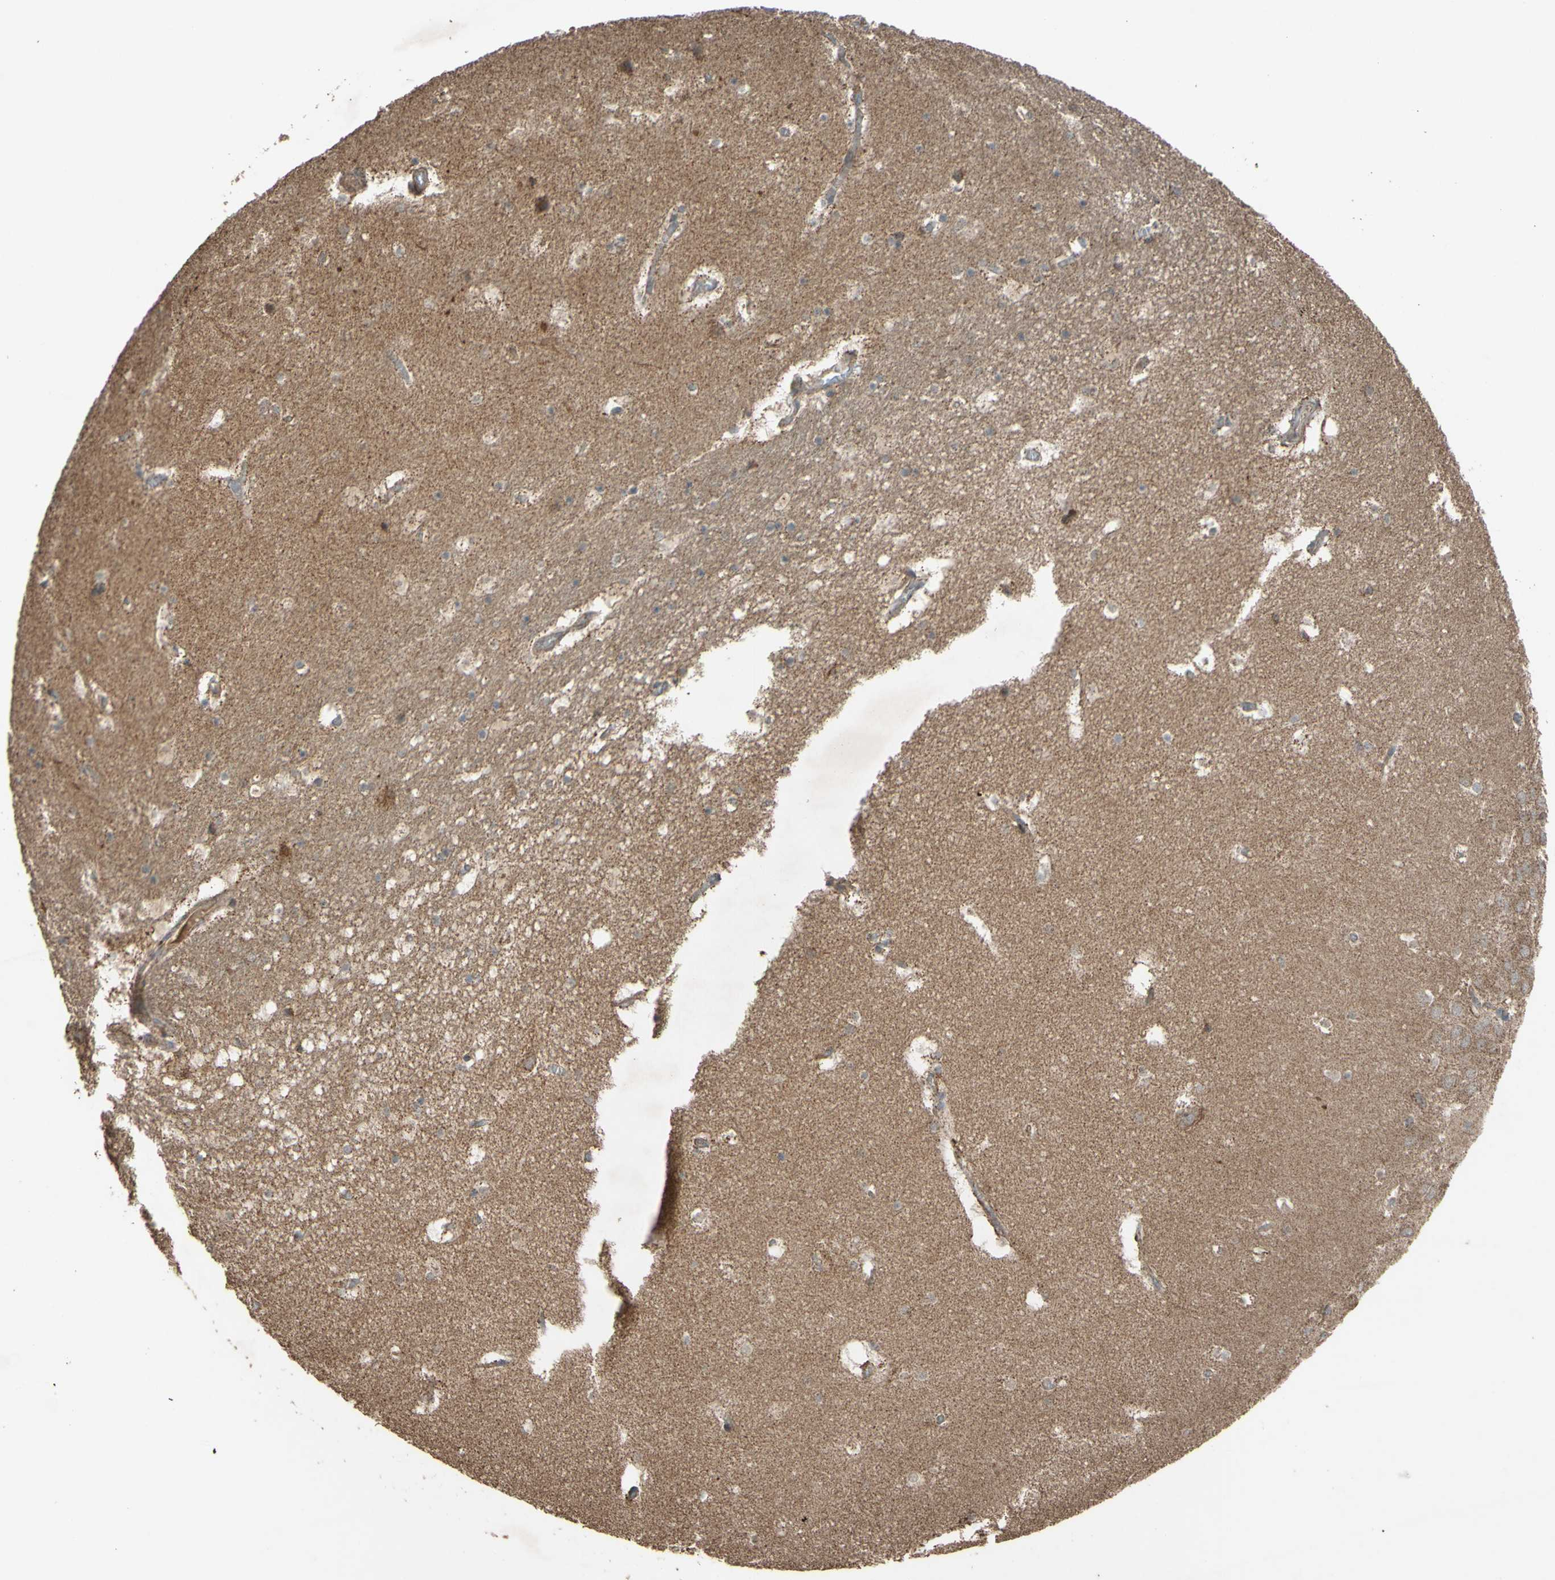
{"staining": {"intensity": "negative", "quantity": "none", "location": "none"}, "tissue": "hippocampus", "cell_type": "Glial cells", "image_type": "normal", "snomed": [{"axis": "morphology", "description": "Normal tissue, NOS"}, {"axis": "topography", "description": "Hippocampus"}], "caption": "IHC histopathology image of benign hippocampus: hippocampus stained with DAB reveals no significant protein expression in glial cells.", "gene": "ACOT8", "patient": {"sex": "male", "age": 45}}